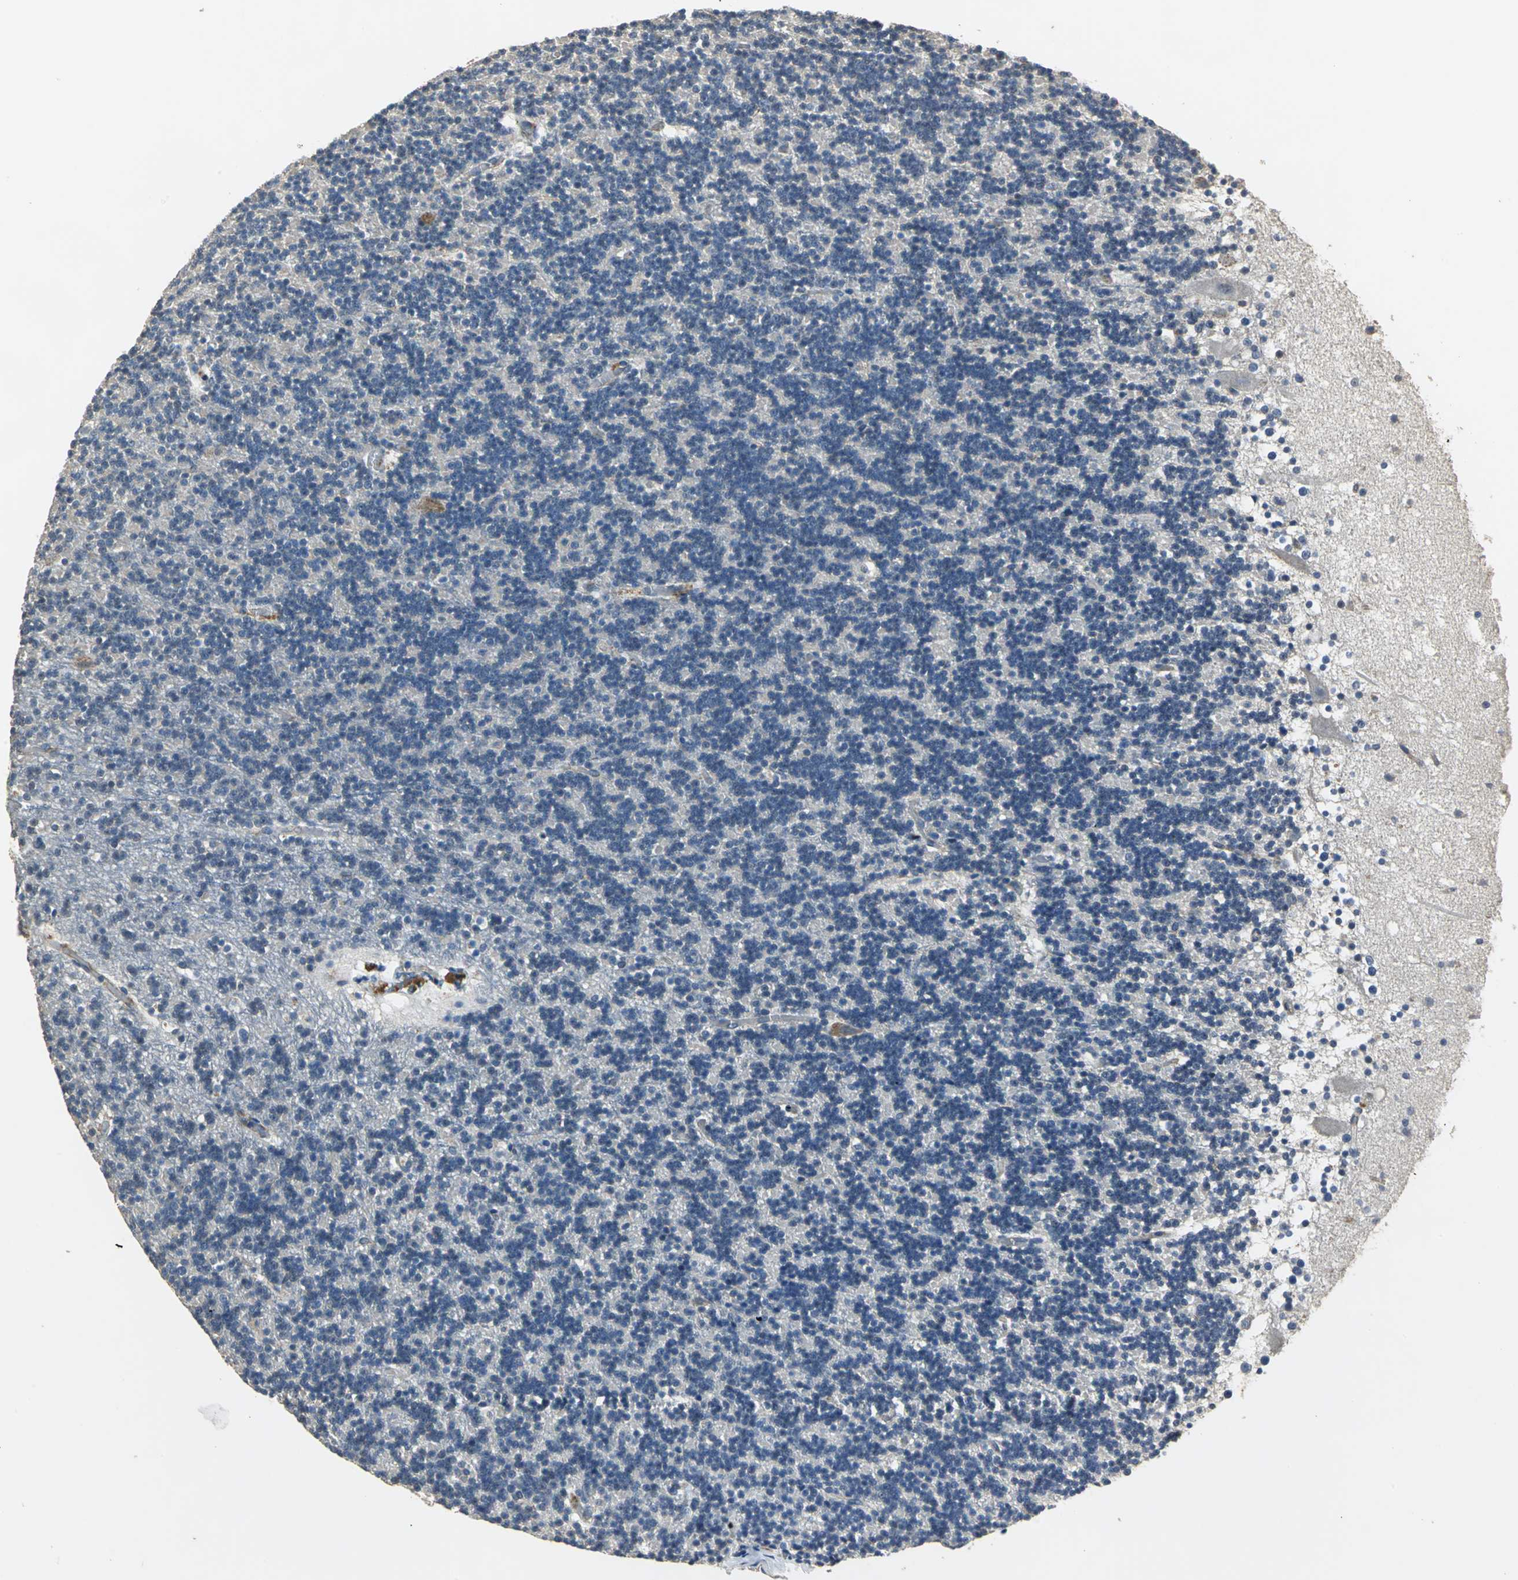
{"staining": {"intensity": "negative", "quantity": "none", "location": "none"}, "tissue": "cerebellum", "cell_type": "Cells in granular layer", "image_type": "normal", "snomed": [{"axis": "morphology", "description": "Normal tissue, NOS"}, {"axis": "topography", "description": "Cerebellum"}], "caption": "Immunohistochemical staining of unremarkable human cerebellum exhibits no significant staining in cells in granular layer. (Brightfield microscopy of DAB immunohistochemistry (IHC) at high magnification).", "gene": "OCLN", "patient": {"sex": "male", "age": 45}}